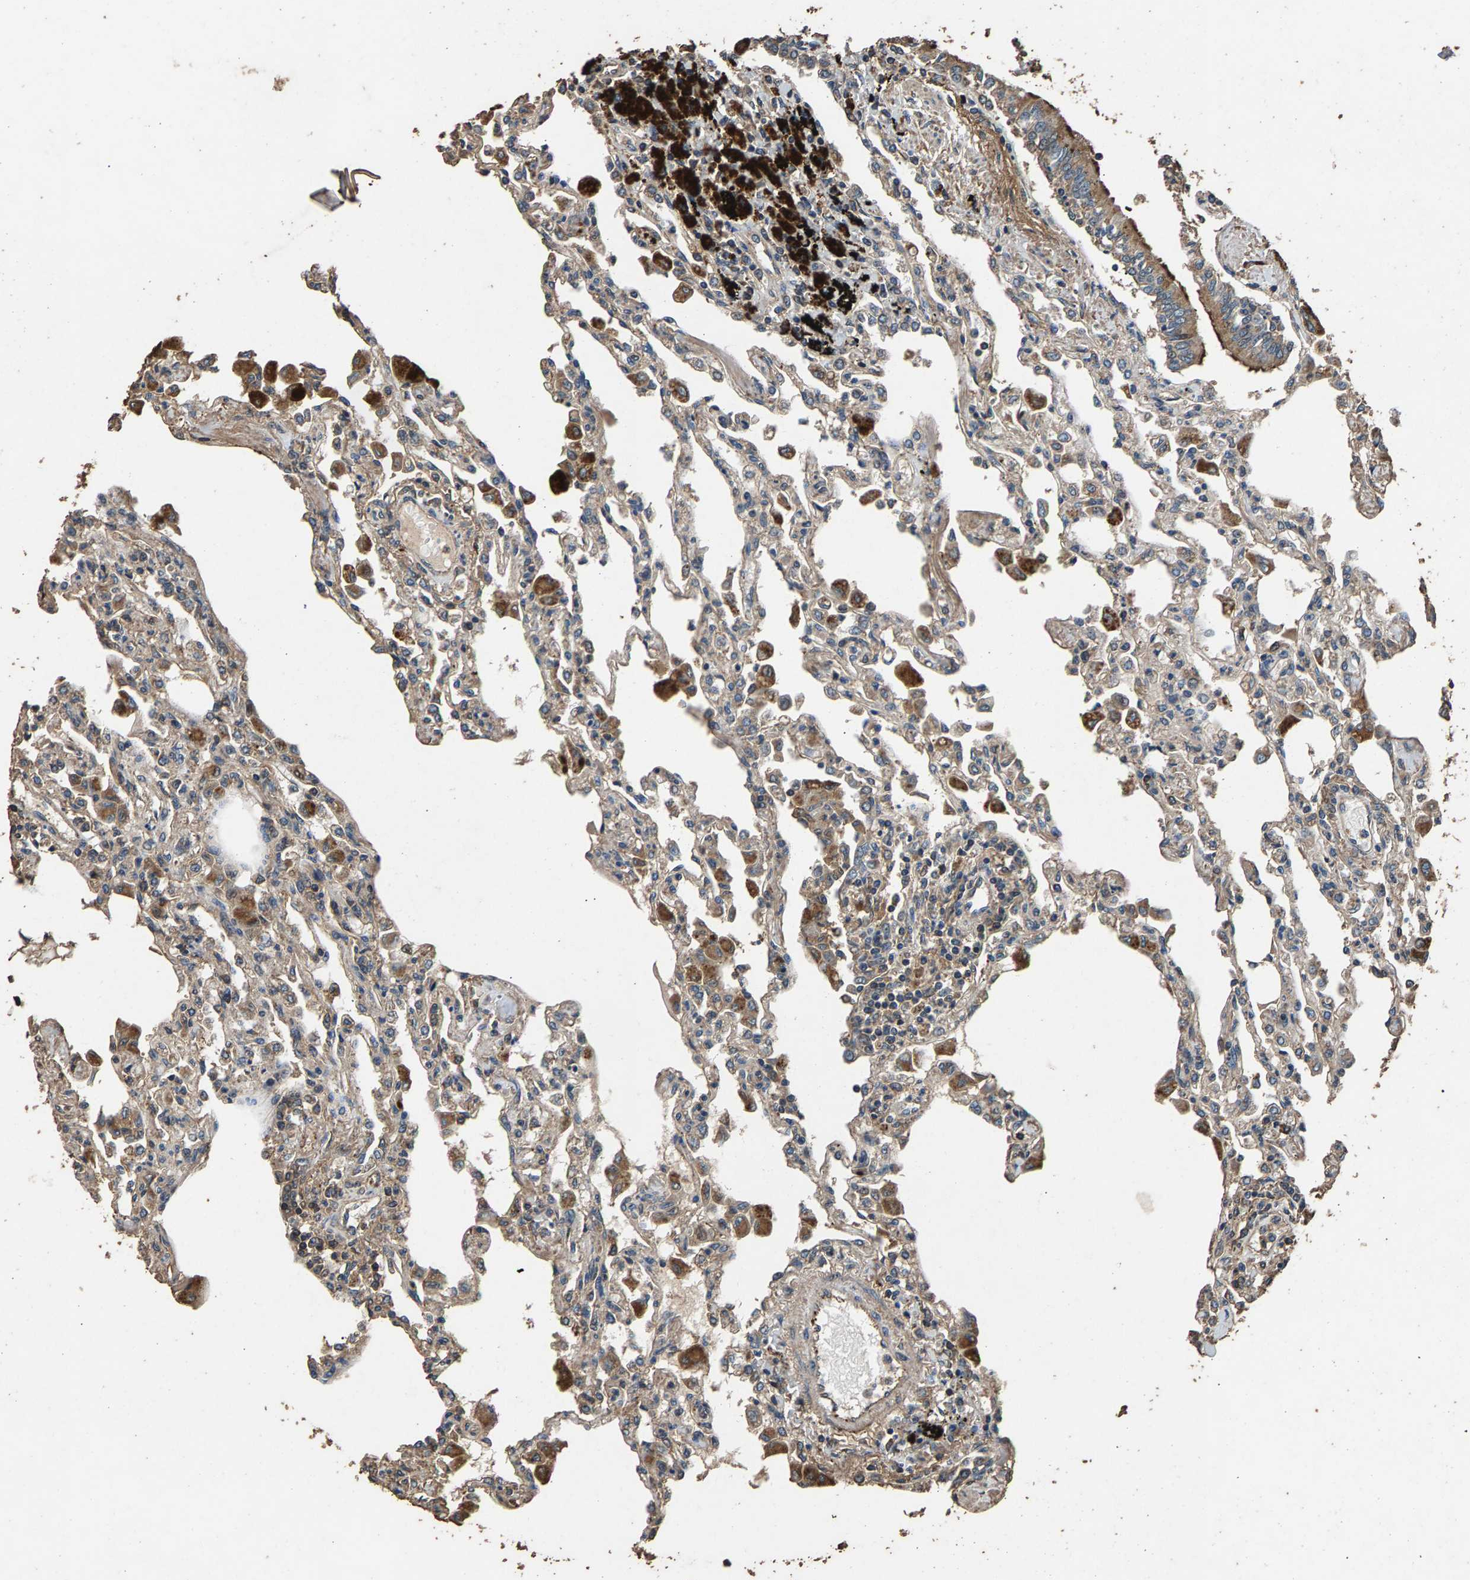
{"staining": {"intensity": "weak", "quantity": ">75%", "location": "cytoplasmic/membranous"}, "tissue": "lung", "cell_type": "Alveolar cells", "image_type": "normal", "snomed": [{"axis": "morphology", "description": "Normal tissue, NOS"}, {"axis": "topography", "description": "Bronchus"}, {"axis": "topography", "description": "Lung"}], "caption": "IHC of unremarkable human lung exhibits low levels of weak cytoplasmic/membranous staining in about >75% of alveolar cells.", "gene": "MRPL27", "patient": {"sex": "female", "age": 49}}